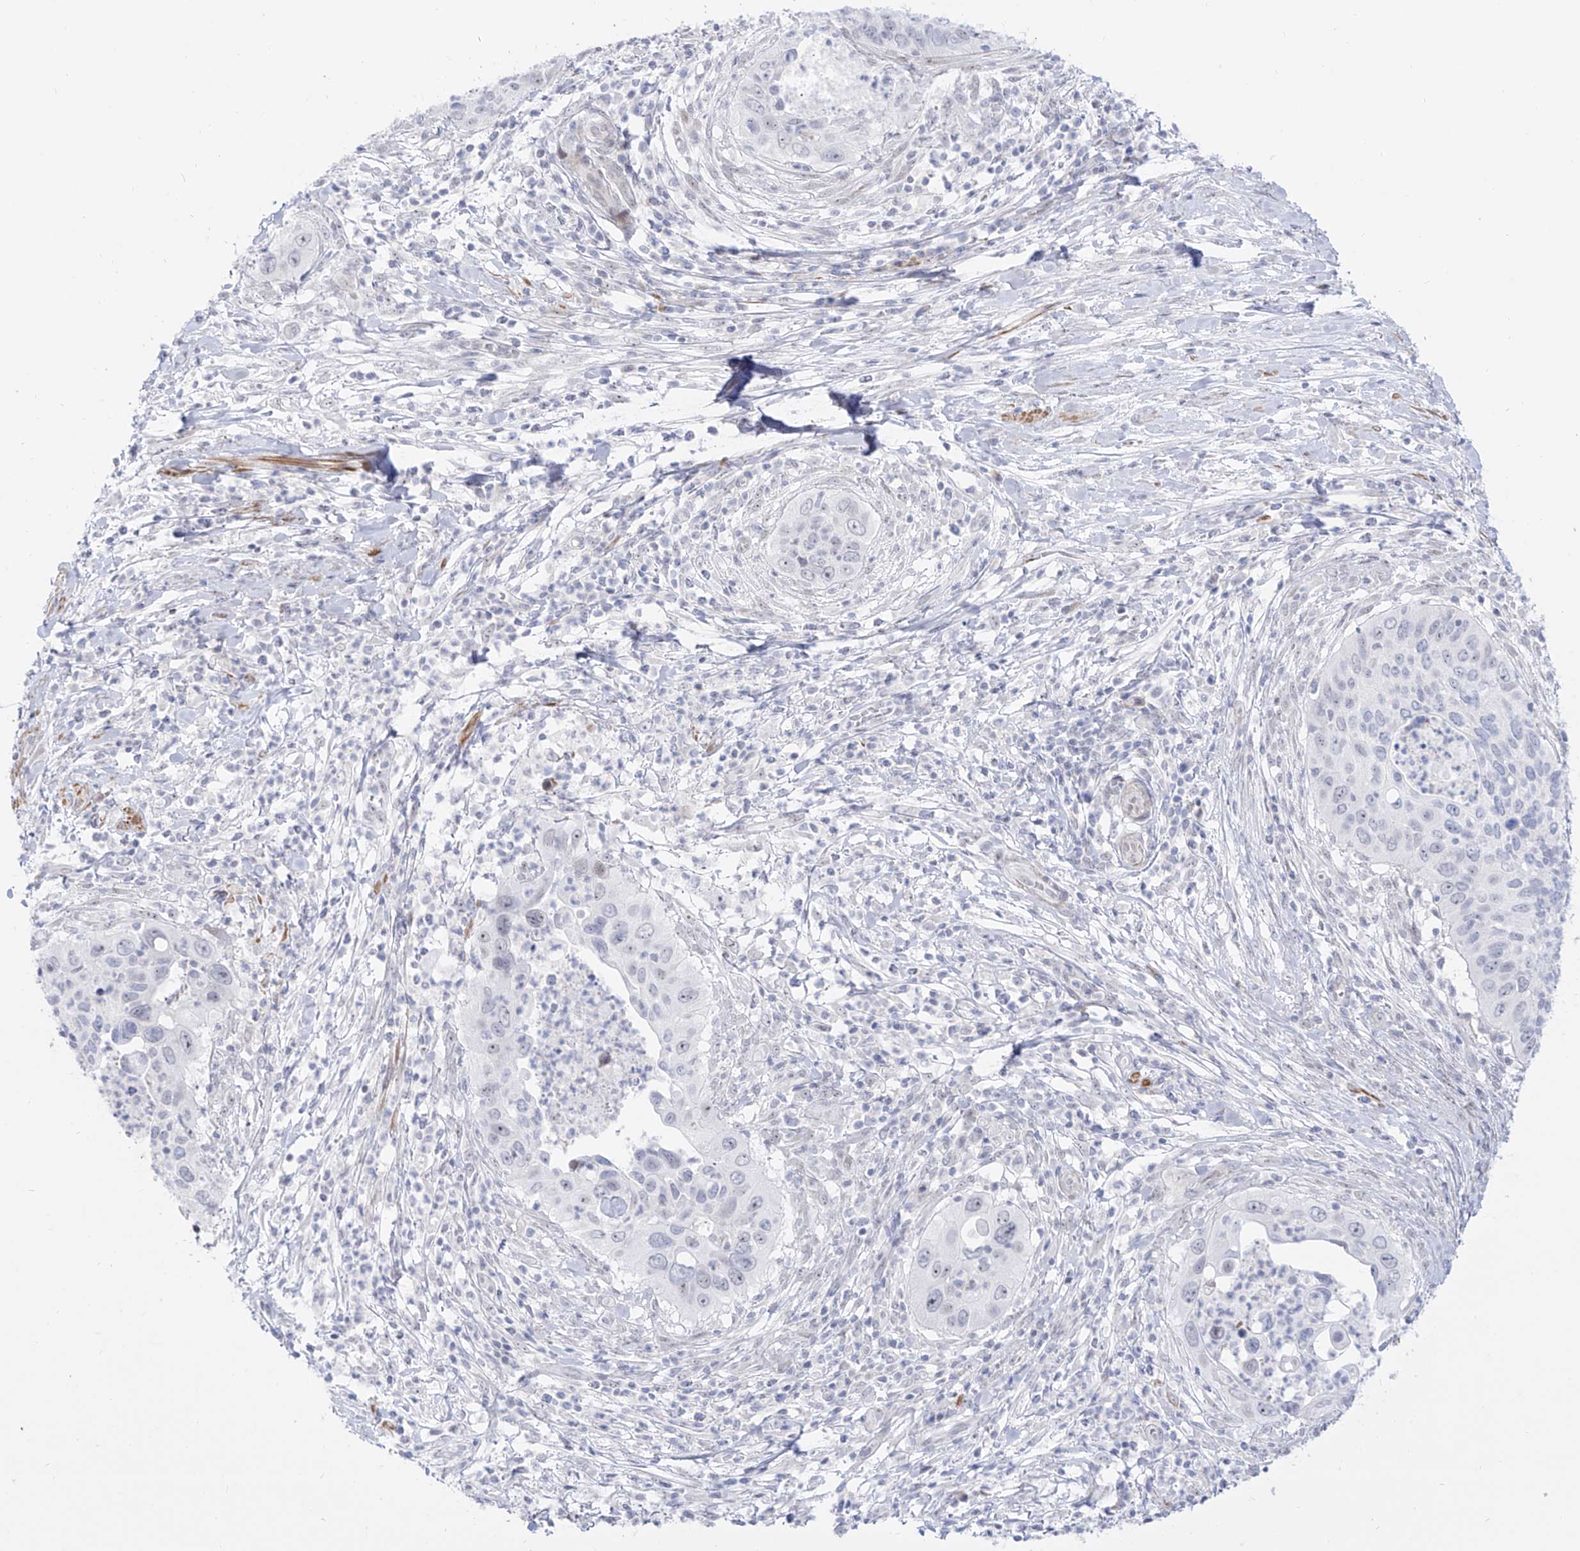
{"staining": {"intensity": "negative", "quantity": "none", "location": "none"}, "tissue": "cervical cancer", "cell_type": "Tumor cells", "image_type": "cancer", "snomed": [{"axis": "morphology", "description": "Squamous cell carcinoma, NOS"}, {"axis": "topography", "description": "Cervix"}], "caption": "Immunohistochemistry (IHC) of human cervical squamous cell carcinoma exhibits no staining in tumor cells. (DAB (3,3'-diaminobenzidine) IHC with hematoxylin counter stain).", "gene": "ZNF180", "patient": {"sex": "female", "age": 38}}